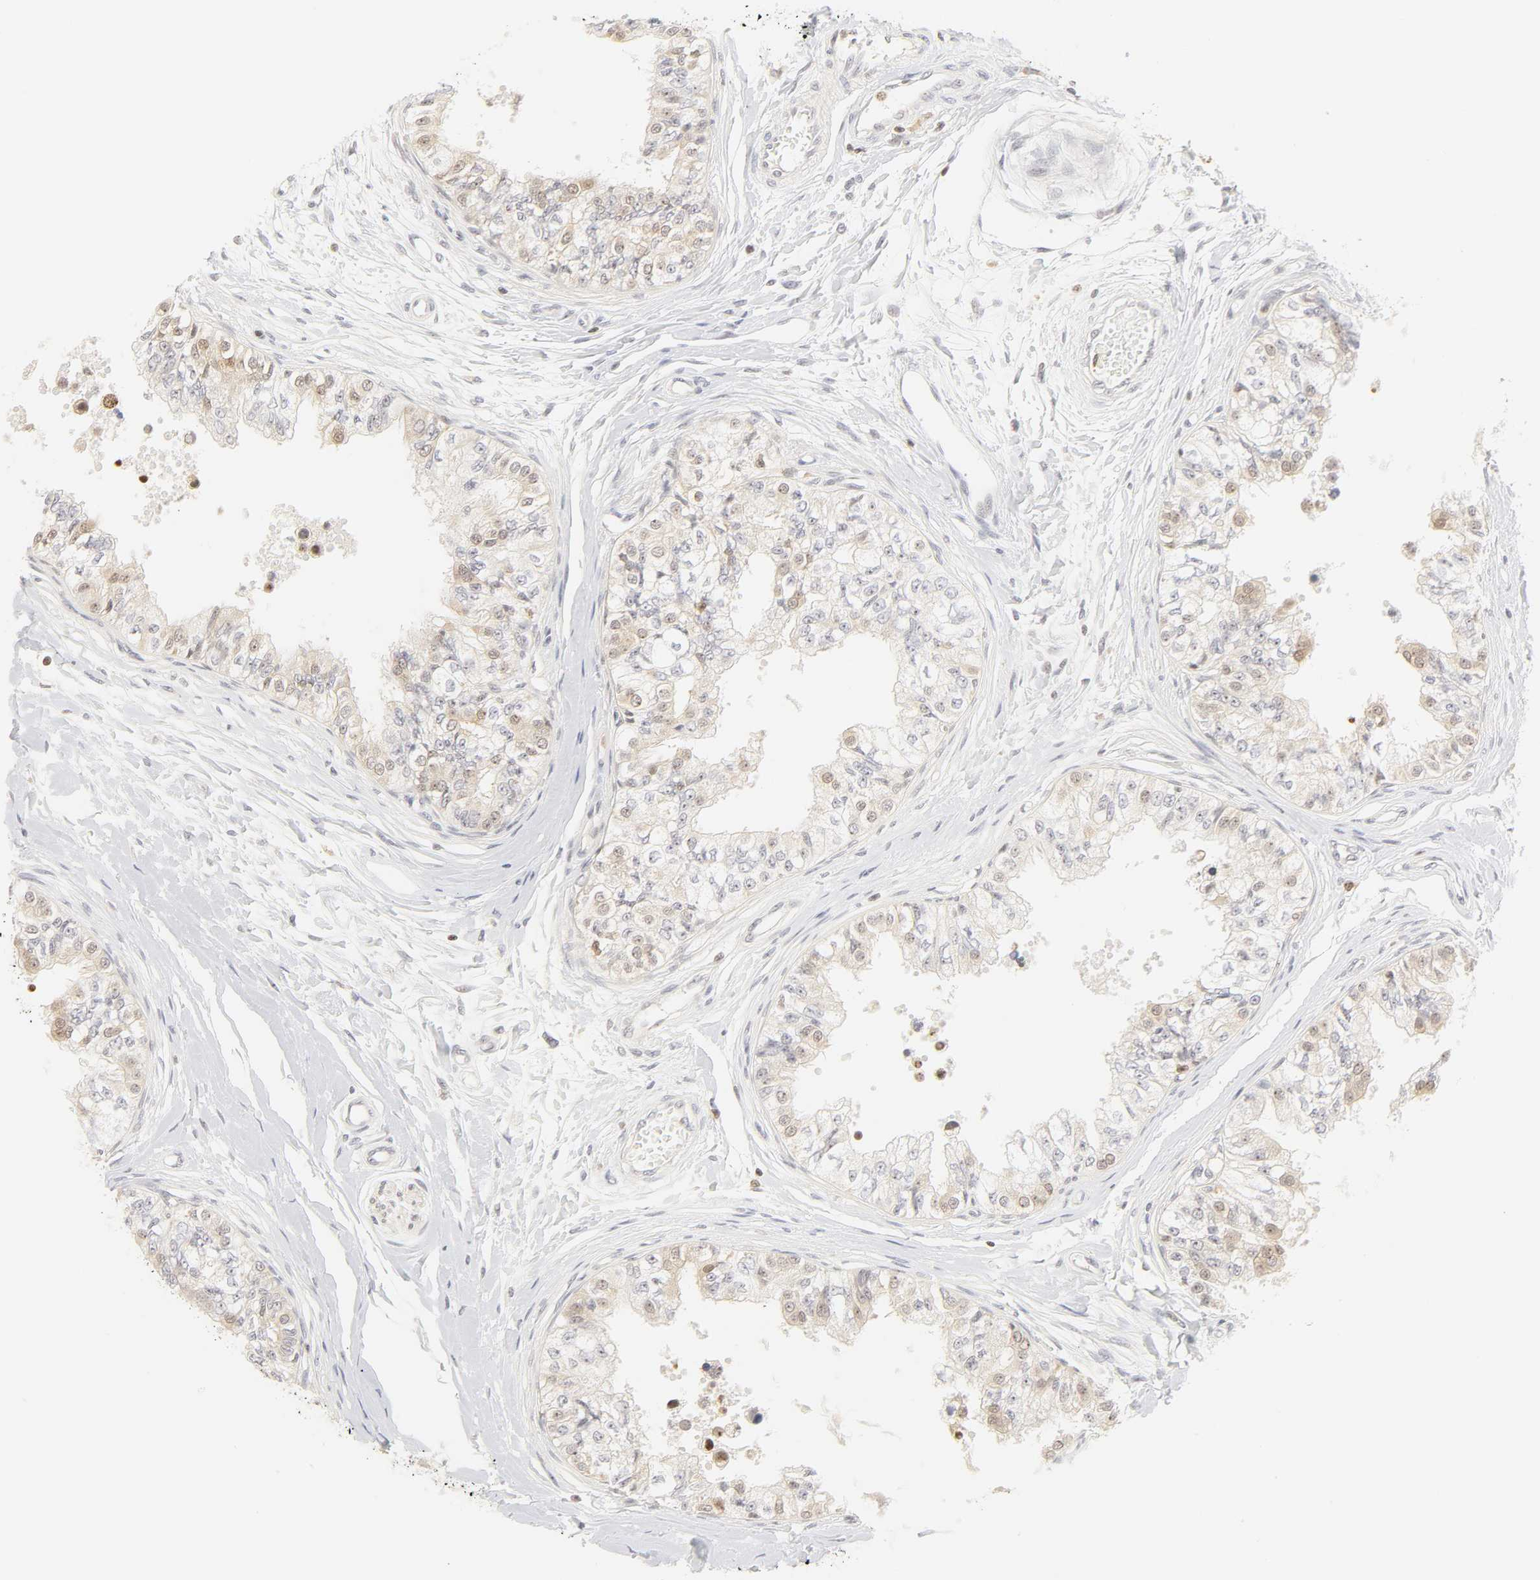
{"staining": {"intensity": "moderate", "quantity": ">75%", "location": "cytoplasmic/membranous"}, "tissue": "epididymis", "cell_type": "Glandular cells", "image_type": "normal", "snomed": [{"axis": "morphology", "description": "Normal tissue, NOS"}, {"axis": "morphology", "description": "Adenocarcinoma, metastatic, NOS"}, {"axis": "topography", "description": "Testis"}, {"axis": "topography", "description": "Epididymis"}], "caption": "The immunohistochemical stain labels moderate cytoplasmic/membranous staining in glandular cells of unremarkable epididymis. The protein is shown in brown color, while the nuclei are stained blue.", "gene": "KIF2A", "patient": {"sex": "male", "age": 26}}